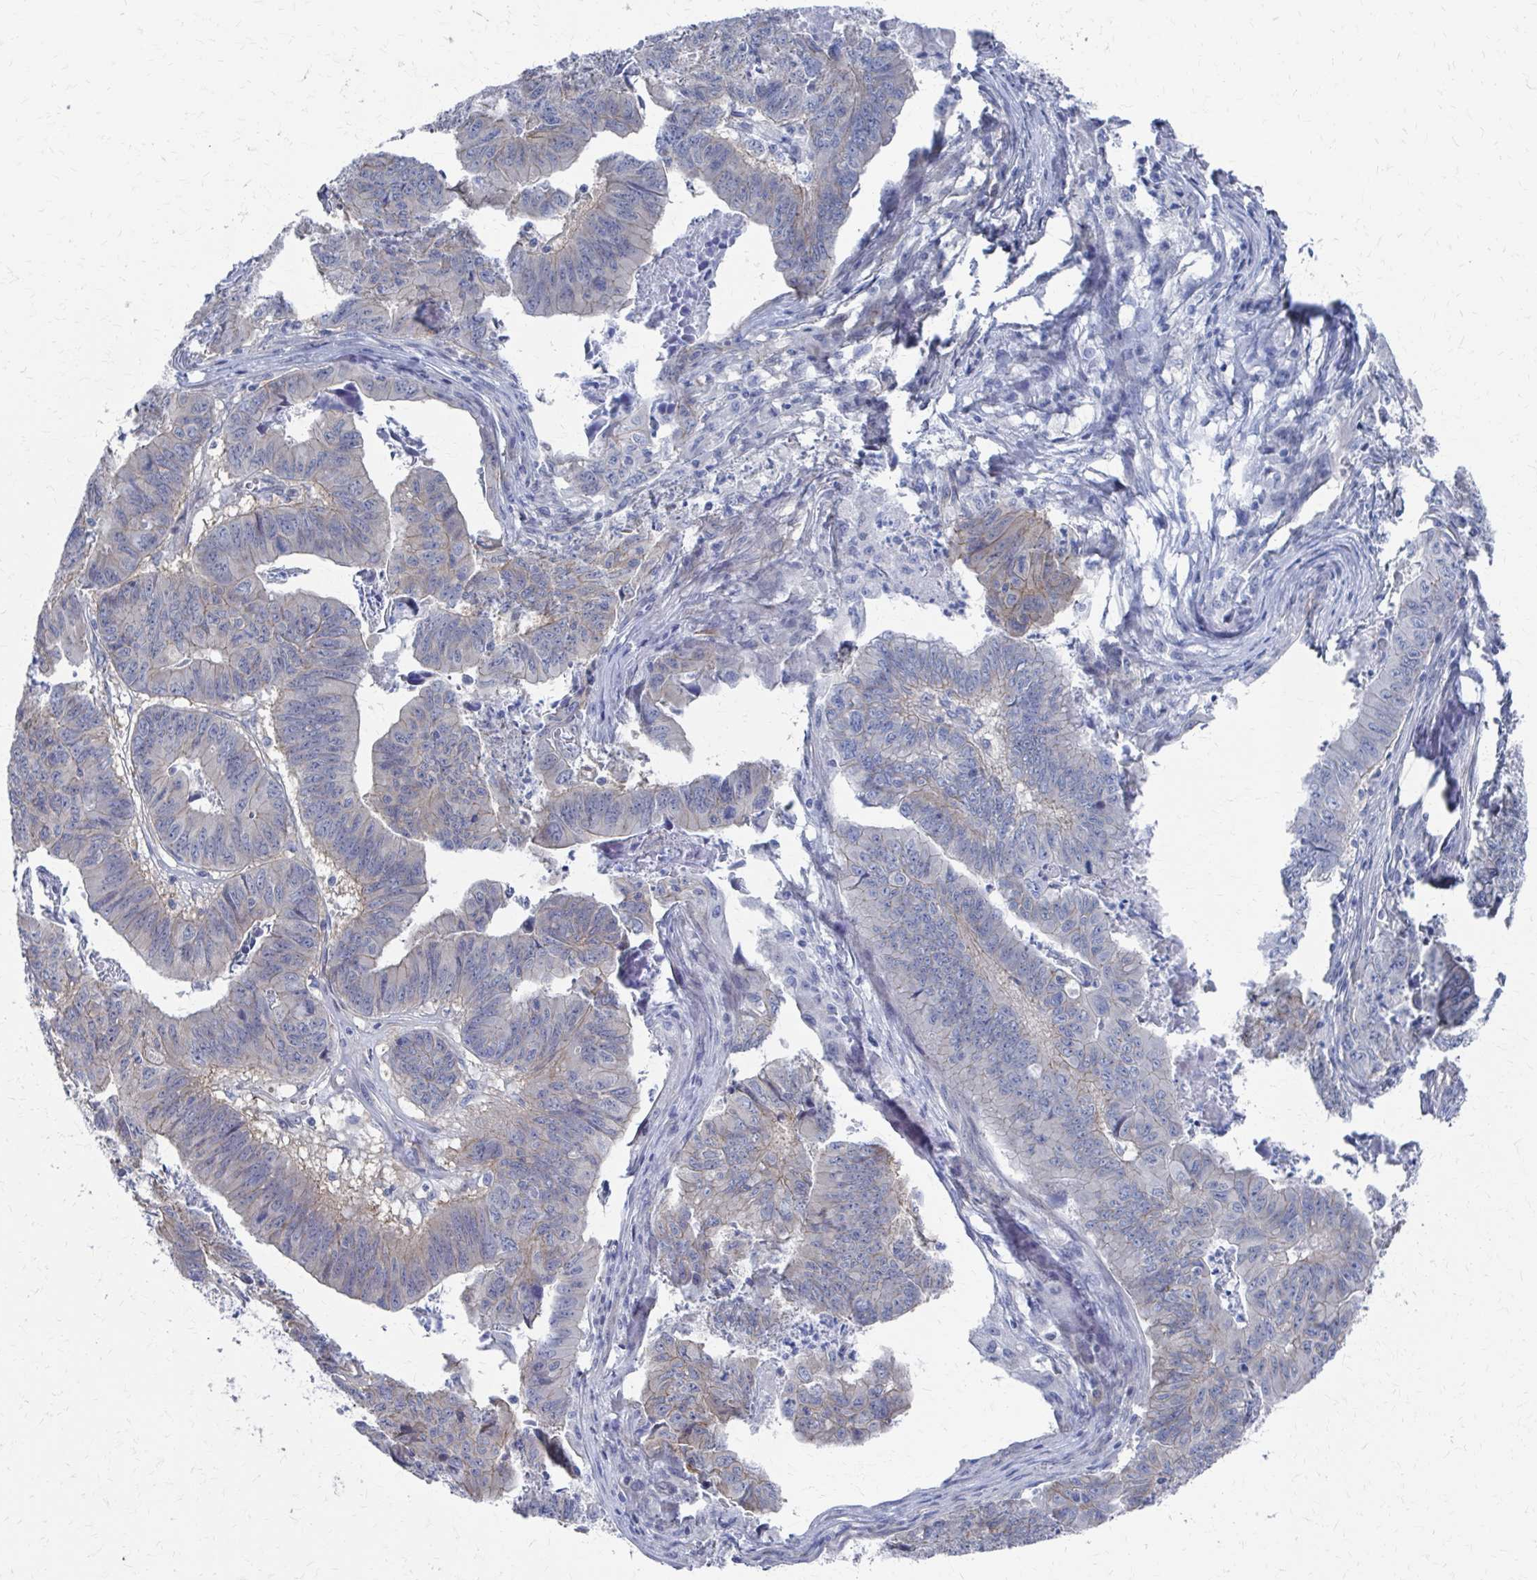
{"staining": {"intensity": "negative", "quantity": "none", "location": "none"}, "tissue": "stomach cancer", "cell_type": "Tumor cells", "image_type": "cancer", "snomed": [{"axis": "morphology", "description": "Adenocarcinoma, NOS"}, {"axis": "topography", "description": "Stomach, lower"}], "caption": "Immunohistochemistry of human adenocarcinoma (stomach) exhibits no staining in tumor cells.", "gene": "PLEKHG7", "patient": {"sex": "male", "age": 77}}